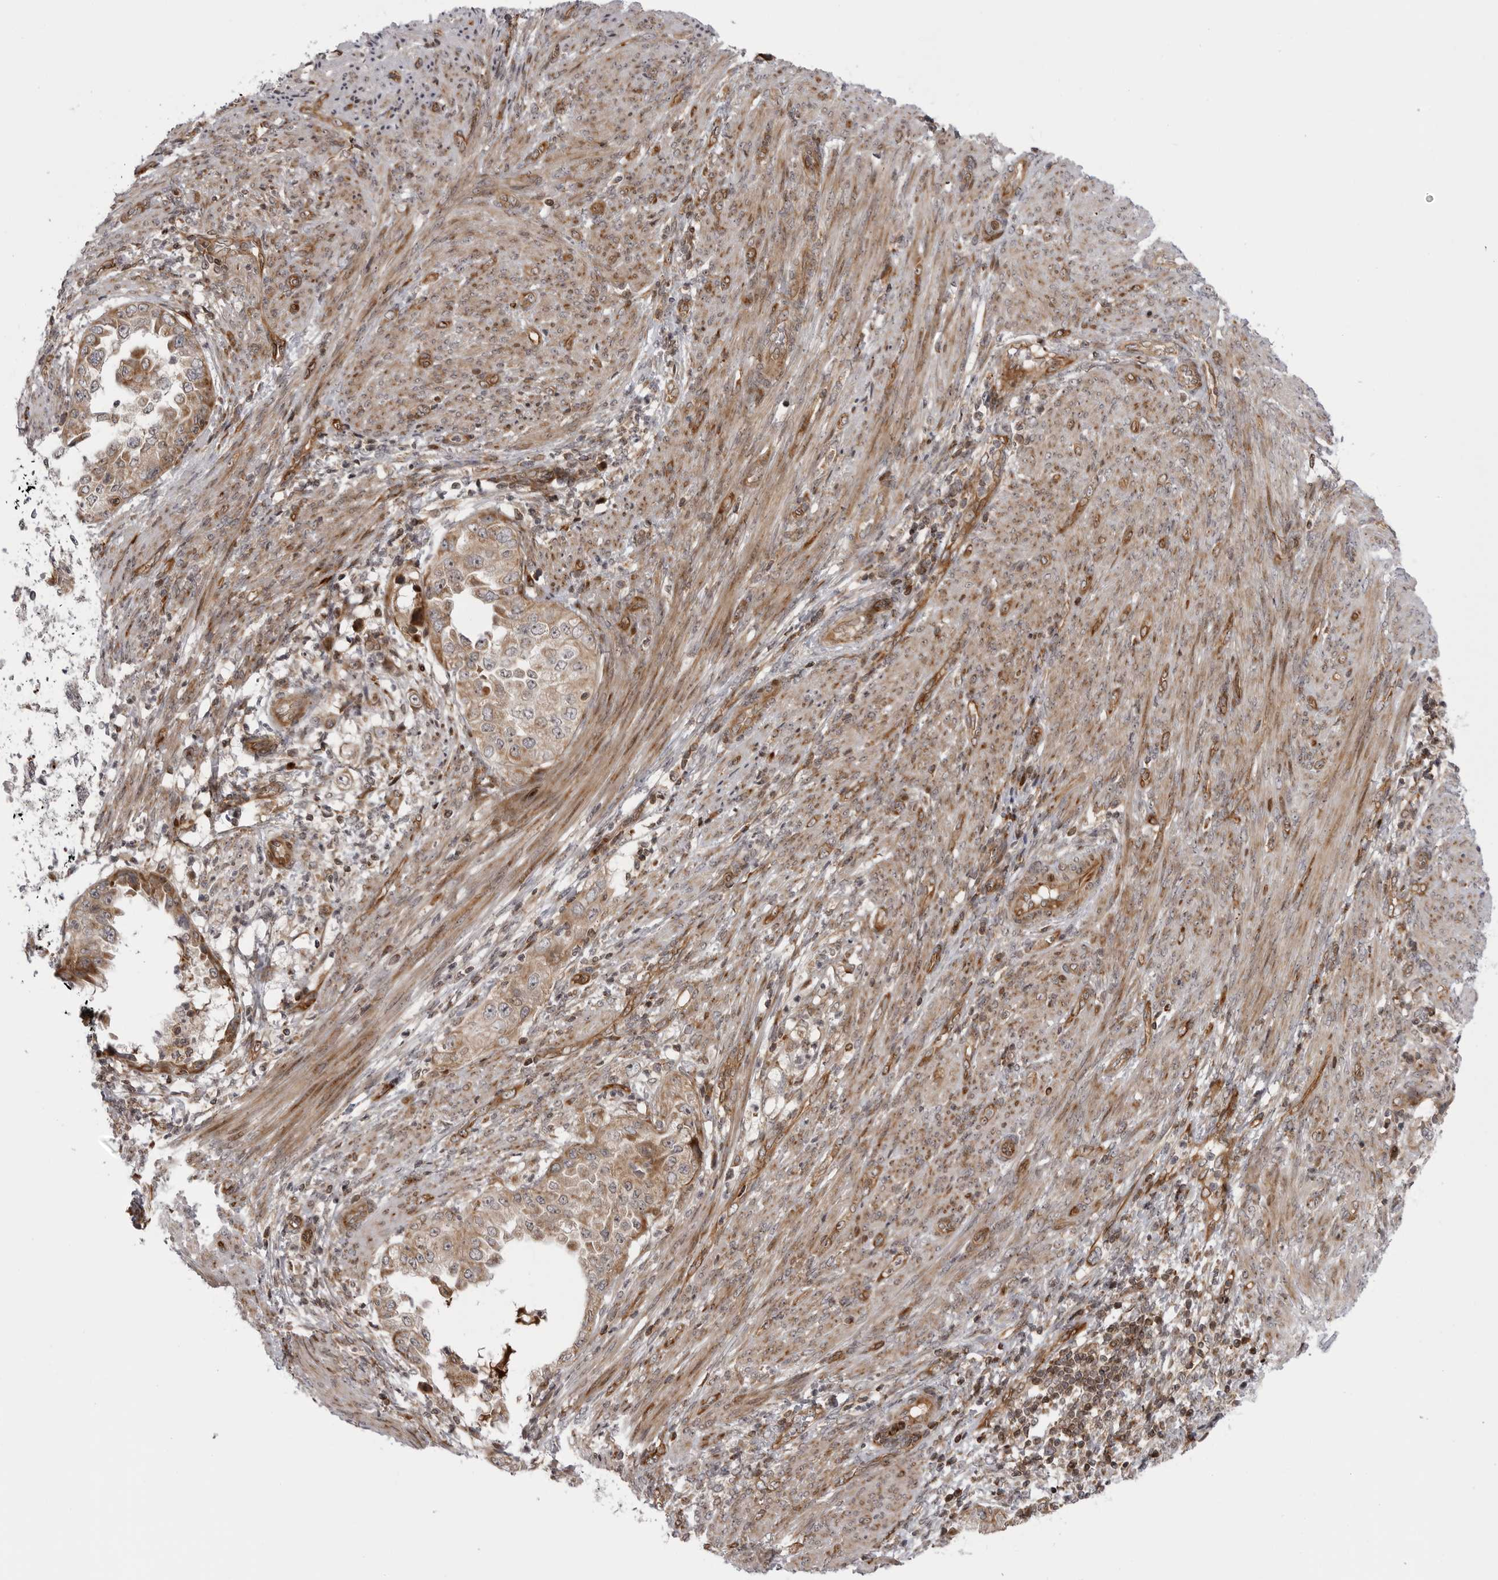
{"staining": {"intensity": "moderate", "quantity": ">75%", "location": "cytoplasmic/membranous"}, "tissue": "endometrial cancer", "cell_type": "Tumor cells", "image_type": "cancer", "snomed": [{"axis": "morphology", "description": "Adenocarcinoma, NOS"}, {"axis": "topography", "description": "Endometrium"}], "caption": "Endometrial cancer stained with a protein marker exhibits moderate staining in tumor cells.", "gene": "ABL1", "patient": {"sex": "female", "age": 85}}